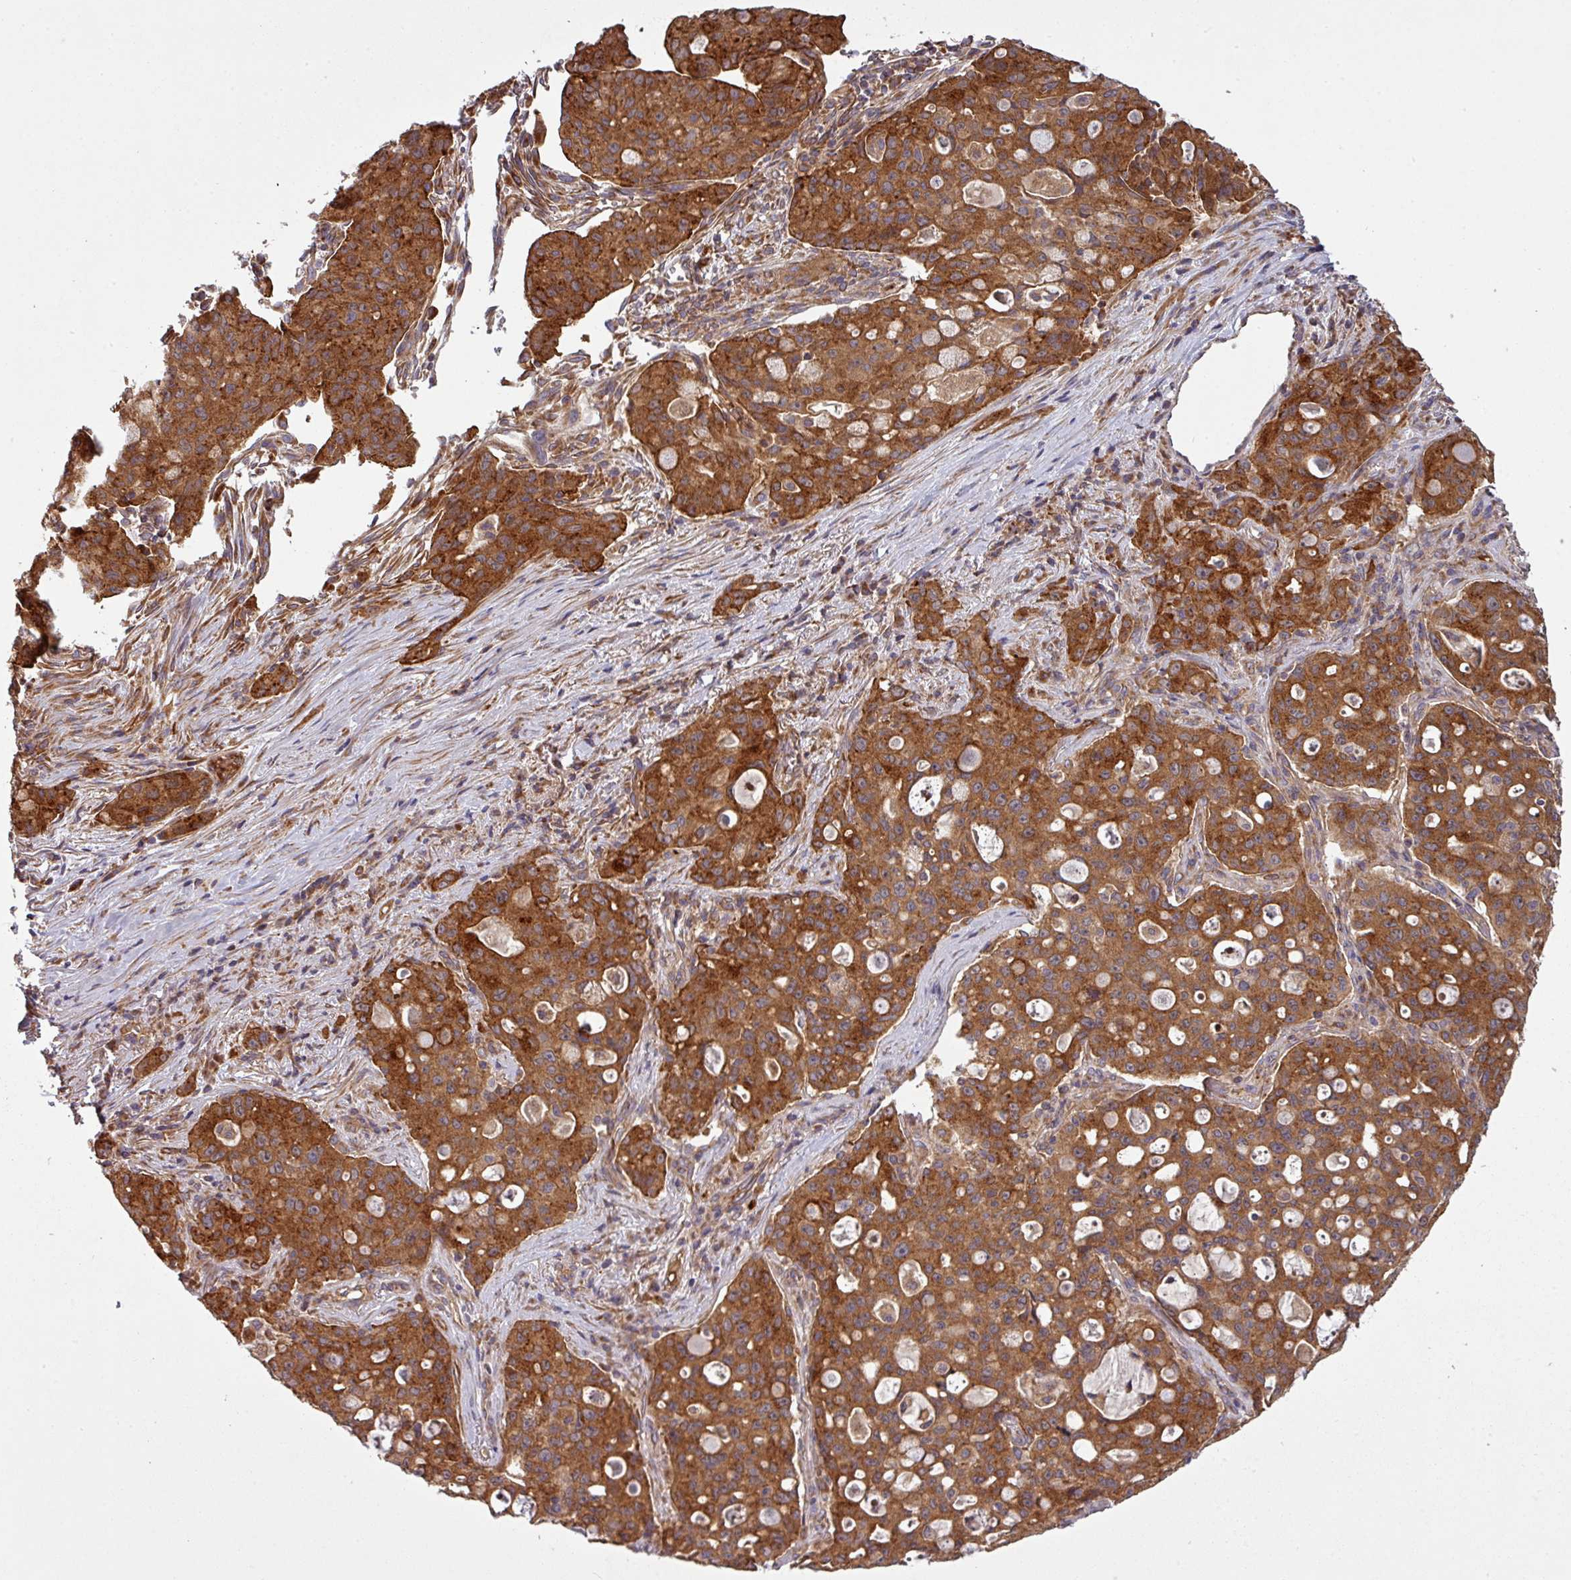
{"staining": {"intensity": "strong", "quantity": ">75%", "location": "cytoplasmic/membranous"}, "tissue": "lung cancer", "cell_type": "Tumor cells", "image_type": "cancer", "snomed": [{"axis": "morphology", "description": "Adenocarcinoma, NOS"}, {"axis": "topography", "description": "Lung"}], "caption": "Tumor cells show high levels of strong cytoplasmic/membranous staining in approximately >75% of cells in adenocarcinoma (lung).", "gene": "SNRNP25", "patient": {"sex": "female", "age": 44}}